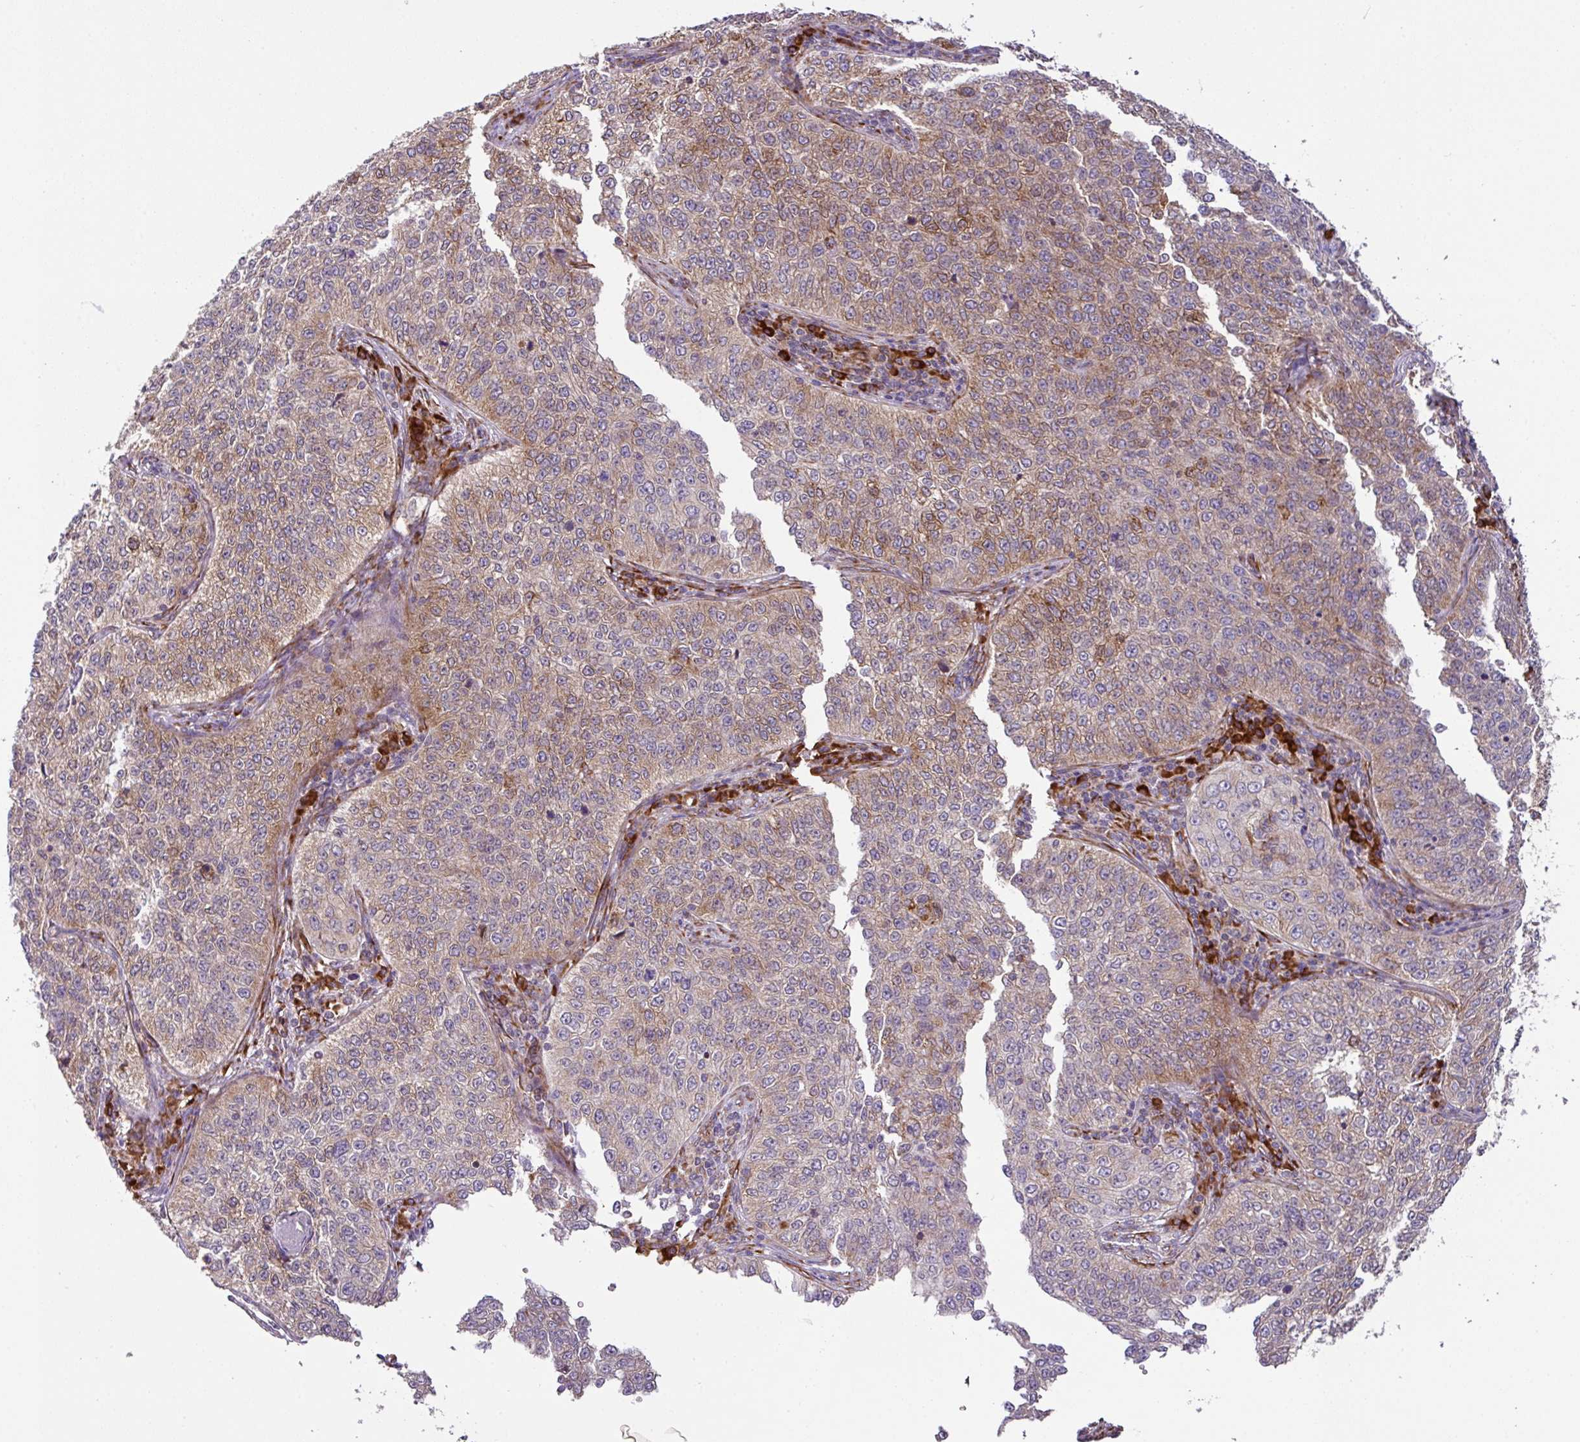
{"staining": {"intensity": "weak", "quantity": "25%-75%", "location": "cytoplasmic/membranous"}, "tissue": "cervical cancer", "cell_type": "Tumor cells", "image_type": "cancer", "snomed": [{"axis": "morphology", "description": "Squamous cell carcinoma, NOS"}, {"axis": "topography", "description": "Cervix"}], "caption": "Immunohistochemical staining of cervical squamous cell carcinoma shows low levels of weak cytoplasmic/membranous expression in approximately 25%-75% of tumor cells.", "gene": "SLC39A7", "patient": {"sex": "female", "age": 35}}